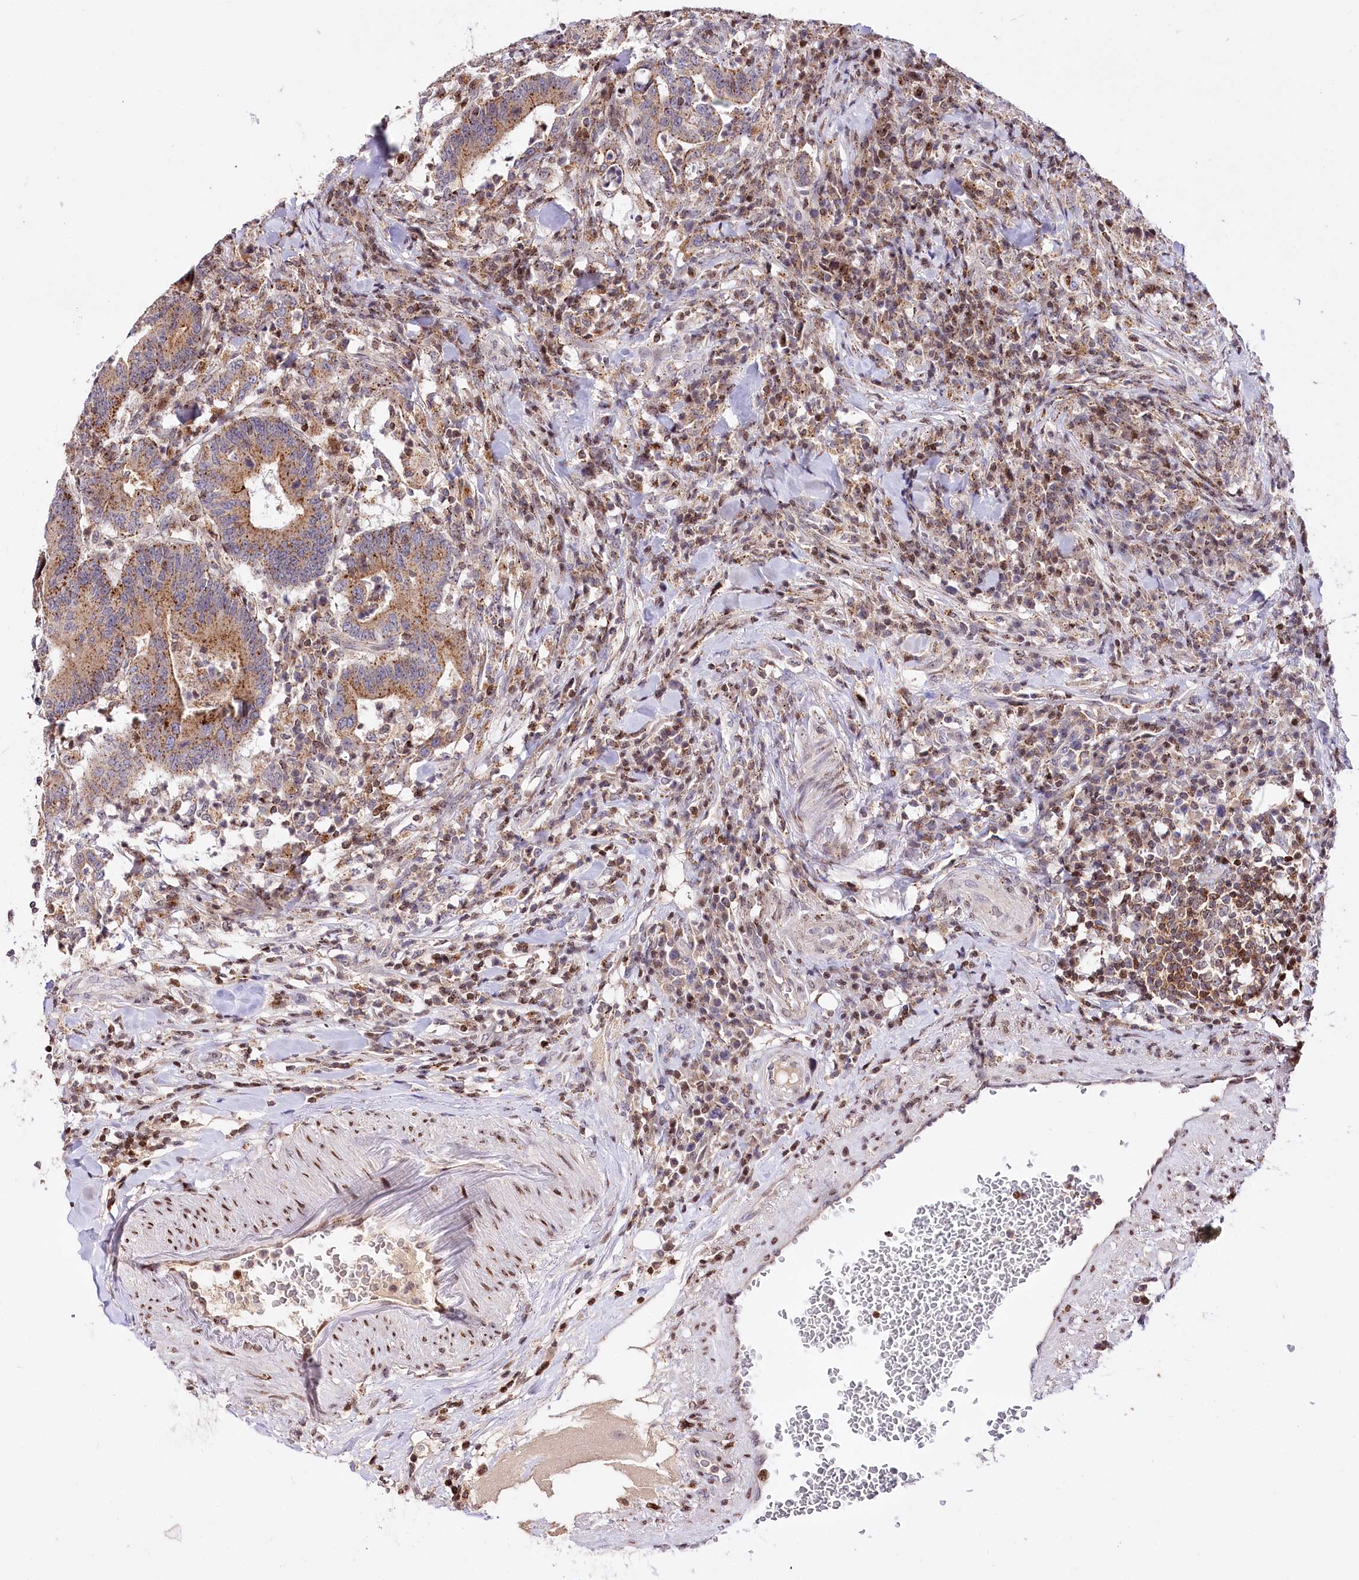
{"staining": {"intensity": "moderate", "quantity": ">75%", "location": "cytoplasmic/membranous"}, "tissue": "colorectal cancer", "cell_type": "Tumor cells", "image_type": "cancer", "snomed": [{"axis": "morphology", "description": "Adenocarcinoma, NOS"}, {"axis": "topography", "description": "Colon"}], "caption": "A brown stain highlights moderate cytoplasmic/membranous expression of a protein in colorectal cancer tumor cells.", "gene": "ZFYVE27", "patient": {"sex": "female", "age": 66}}